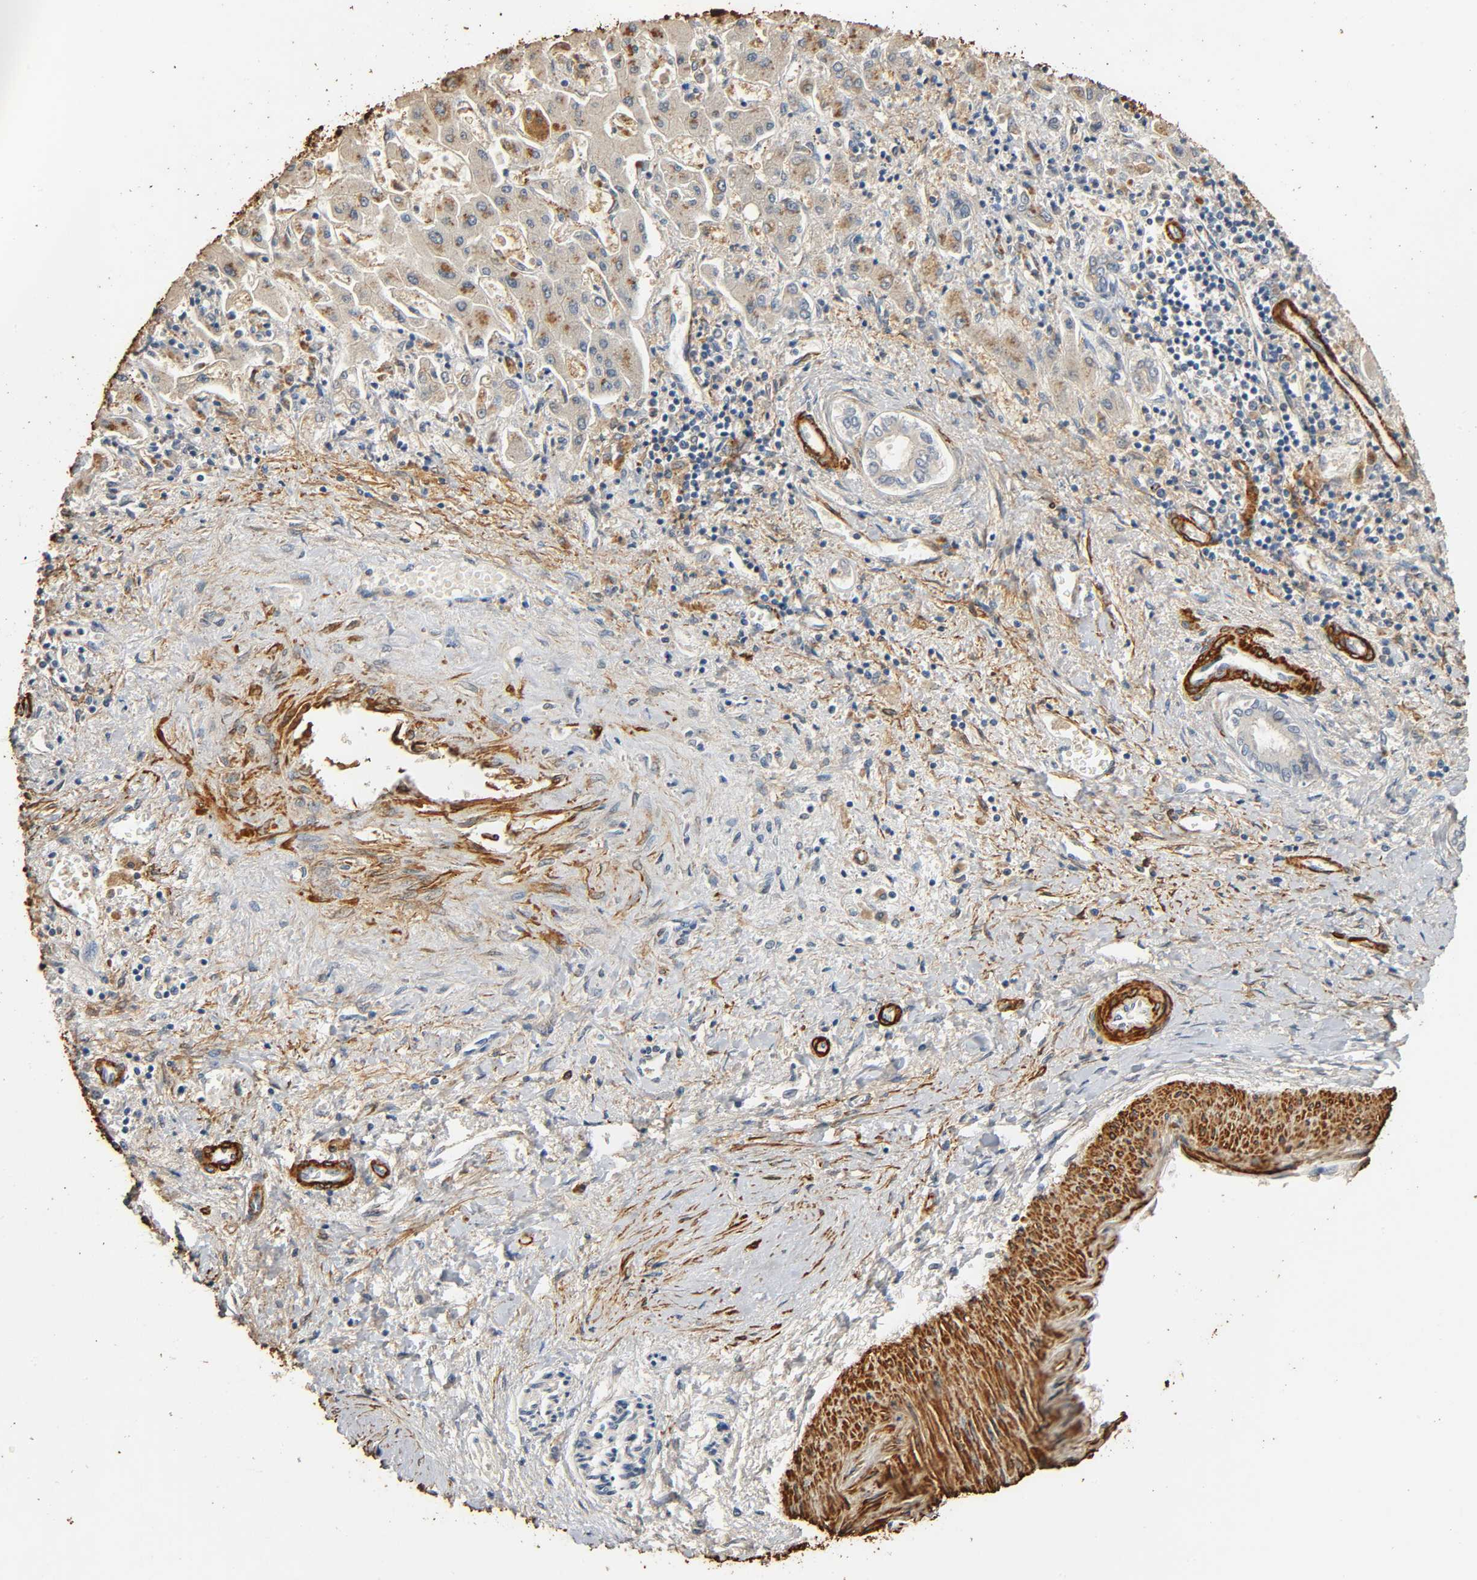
{"staining": {"intensity": "weak", "quantity": ">75%", "location": "cytoplasmic/membranous"}, "tissue": "liver cancer", "cell_type": "Tumor cells", "image_type": "cancer", "snomed": [{"axis": "morphology", "description": "Cholangiocarcinoma"}, {"axis": "topography", "description": "Liver"}], "caption": "Brown immunohistochemical staining in human liver cancer (cholangiocarcinoma) displays weak cytoplasmic/membranous expression in about >75% of tumor cells. (DAB (3,3'-diaminobenzidine) = brown stain, brightfield microscopy at high magnification).", "gene": "GSTA3", "patient": {"sex": "male", "age": 50}}